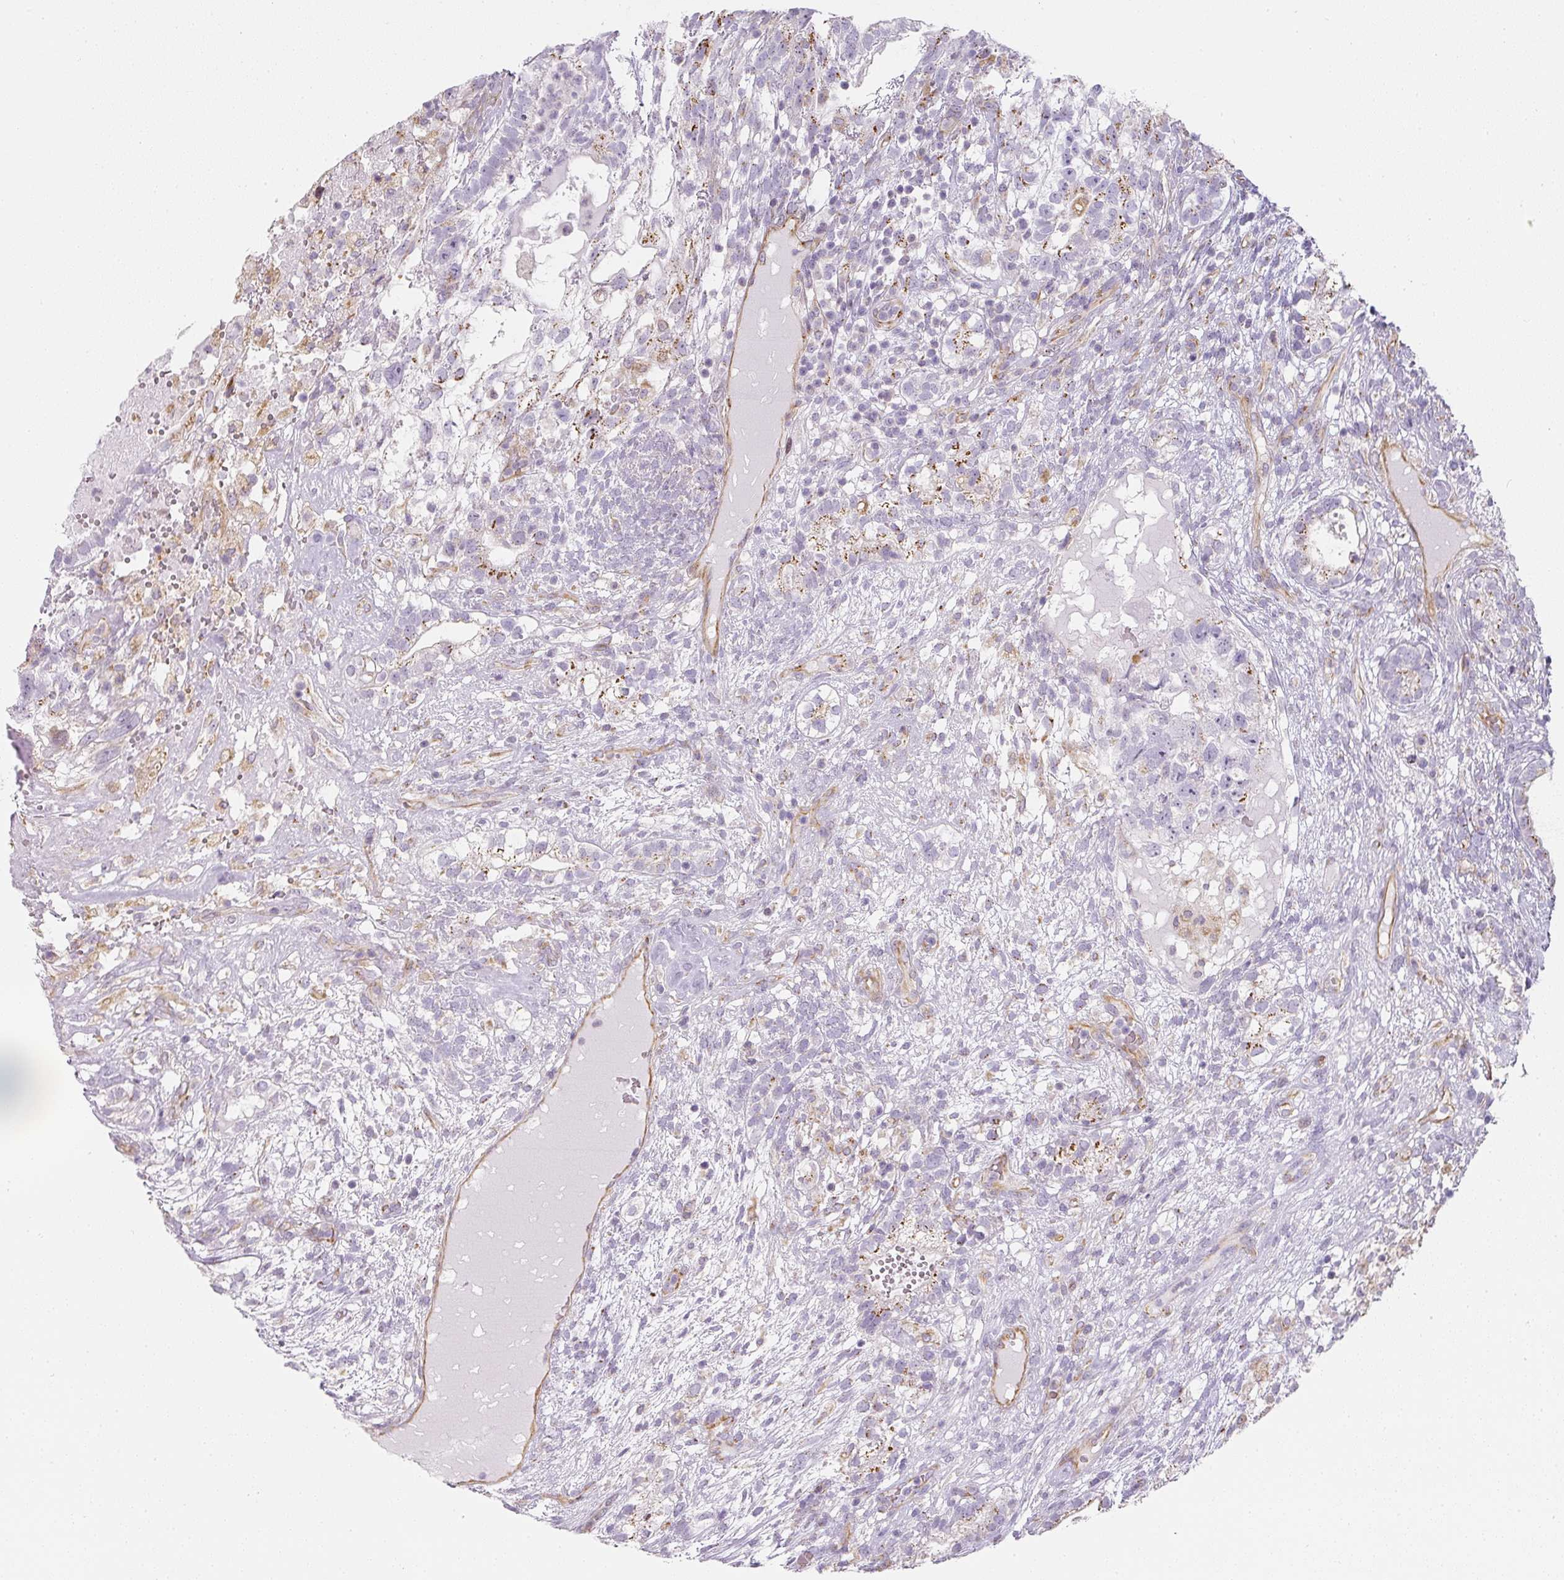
{"staining": {"intensity": "moderate", "quantity": "<25%", "location": "cytoplasmic/membranous"}, "tissue": "testis cancer", "cell_type": "Tumor cells", "image_type": "cancer", "snomed": [{"axis": "morphology", "description": "Seminoma, NOS"}, {"axis": "morphology", "description": "Carcinoma, Embryonal, NOS"}, {"axis": "topography", "description": "Testis"}], "caption": "The histopathology image demonstrates immunohistochemical staining of testis cancer. There is moderate cytoplasmic/membranous positivity is identified in about <25% of tumor cells.", "gene": "ATP8B2", "patient": {"sex": "male", "age": 41}}